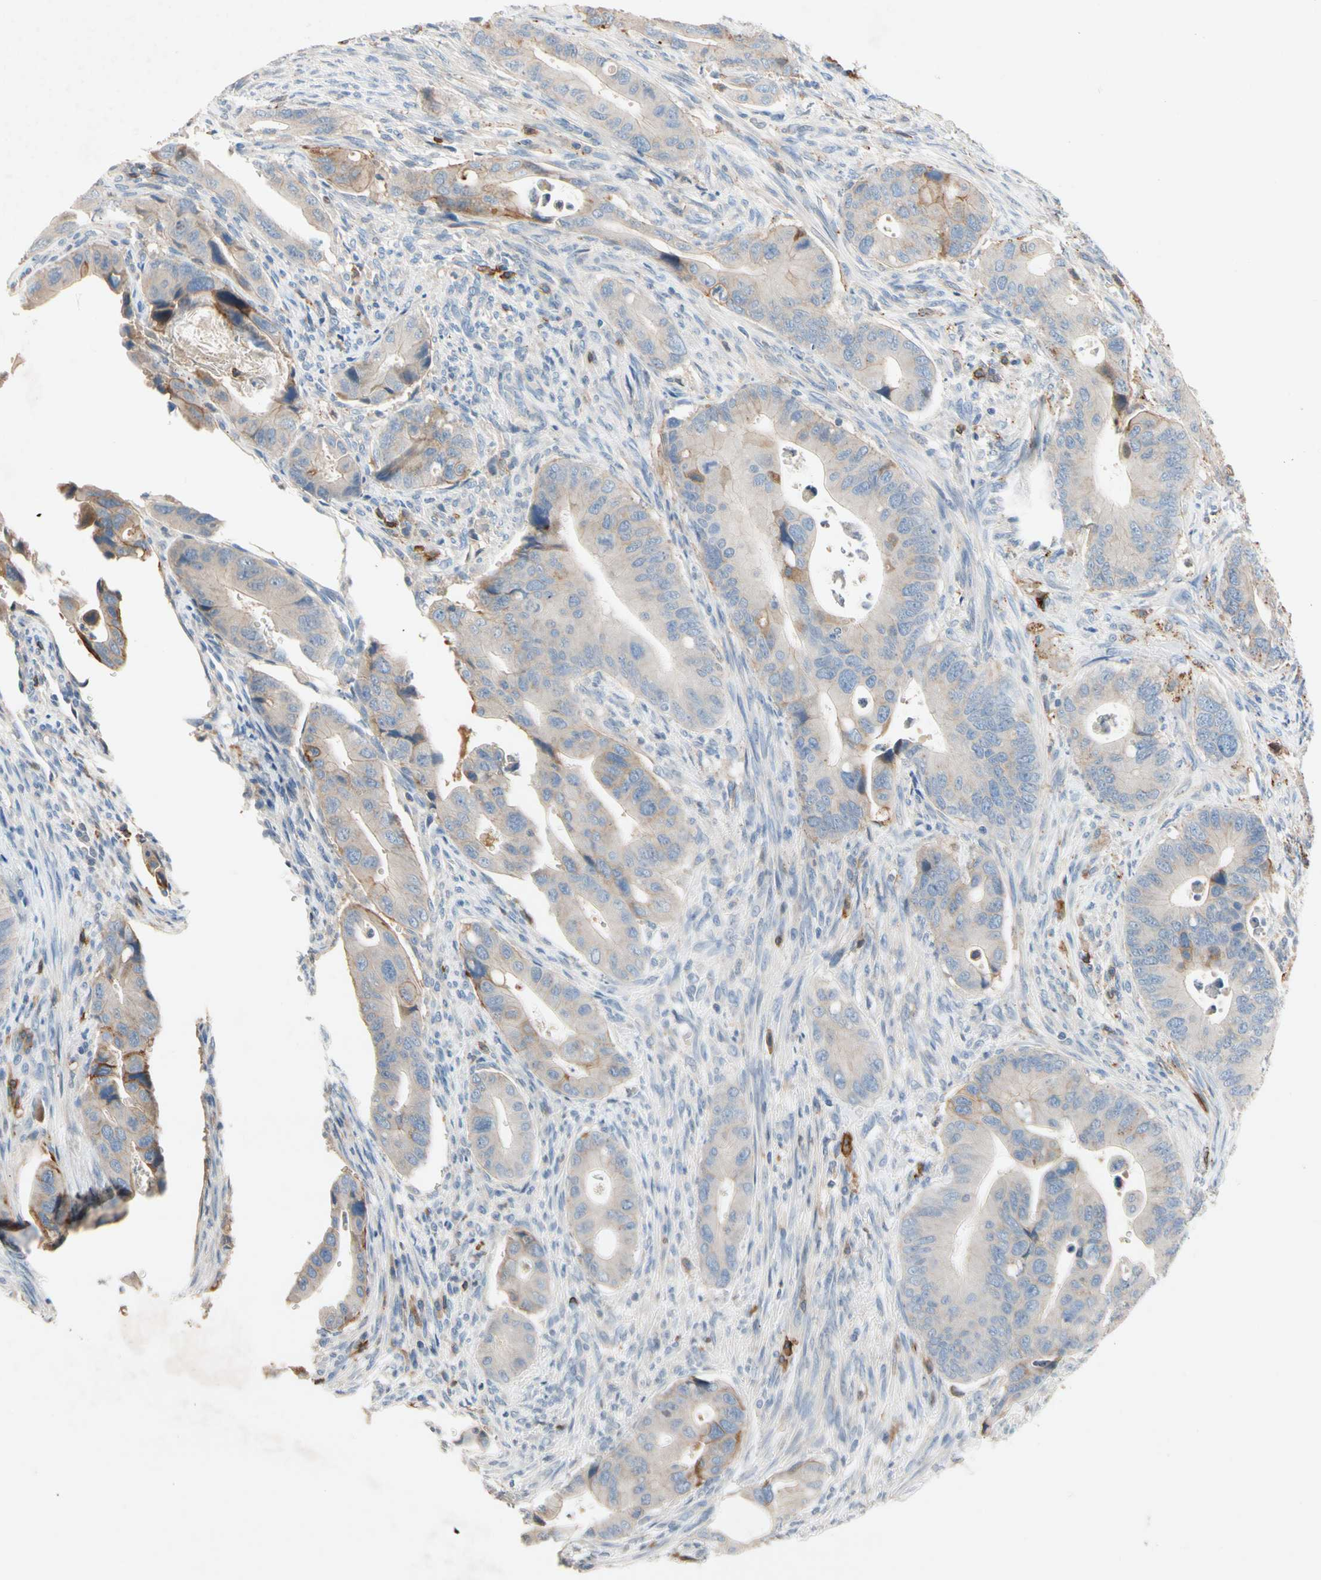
{"staining": {"intensity": "strong", "quantity": "25%-75%", "location": "cytoplasmic/membranous"}, "tissue": "colorectal cancer", "cell_type": "Tumor cells", "image_type": "cancer", "snomed": [{"axis": "morphology", "description": "Adenocarcinoma, NOS"}, {"axis": "topography", "description": "Rectum"}], "caption": "Colorectal adenocarcinoma stained for a protein exhibits strong cytoplasmic/membranous positivity in tumor cells.", "gene": "NDFIP2", "patient": {"sex": "female", "age": 57}}